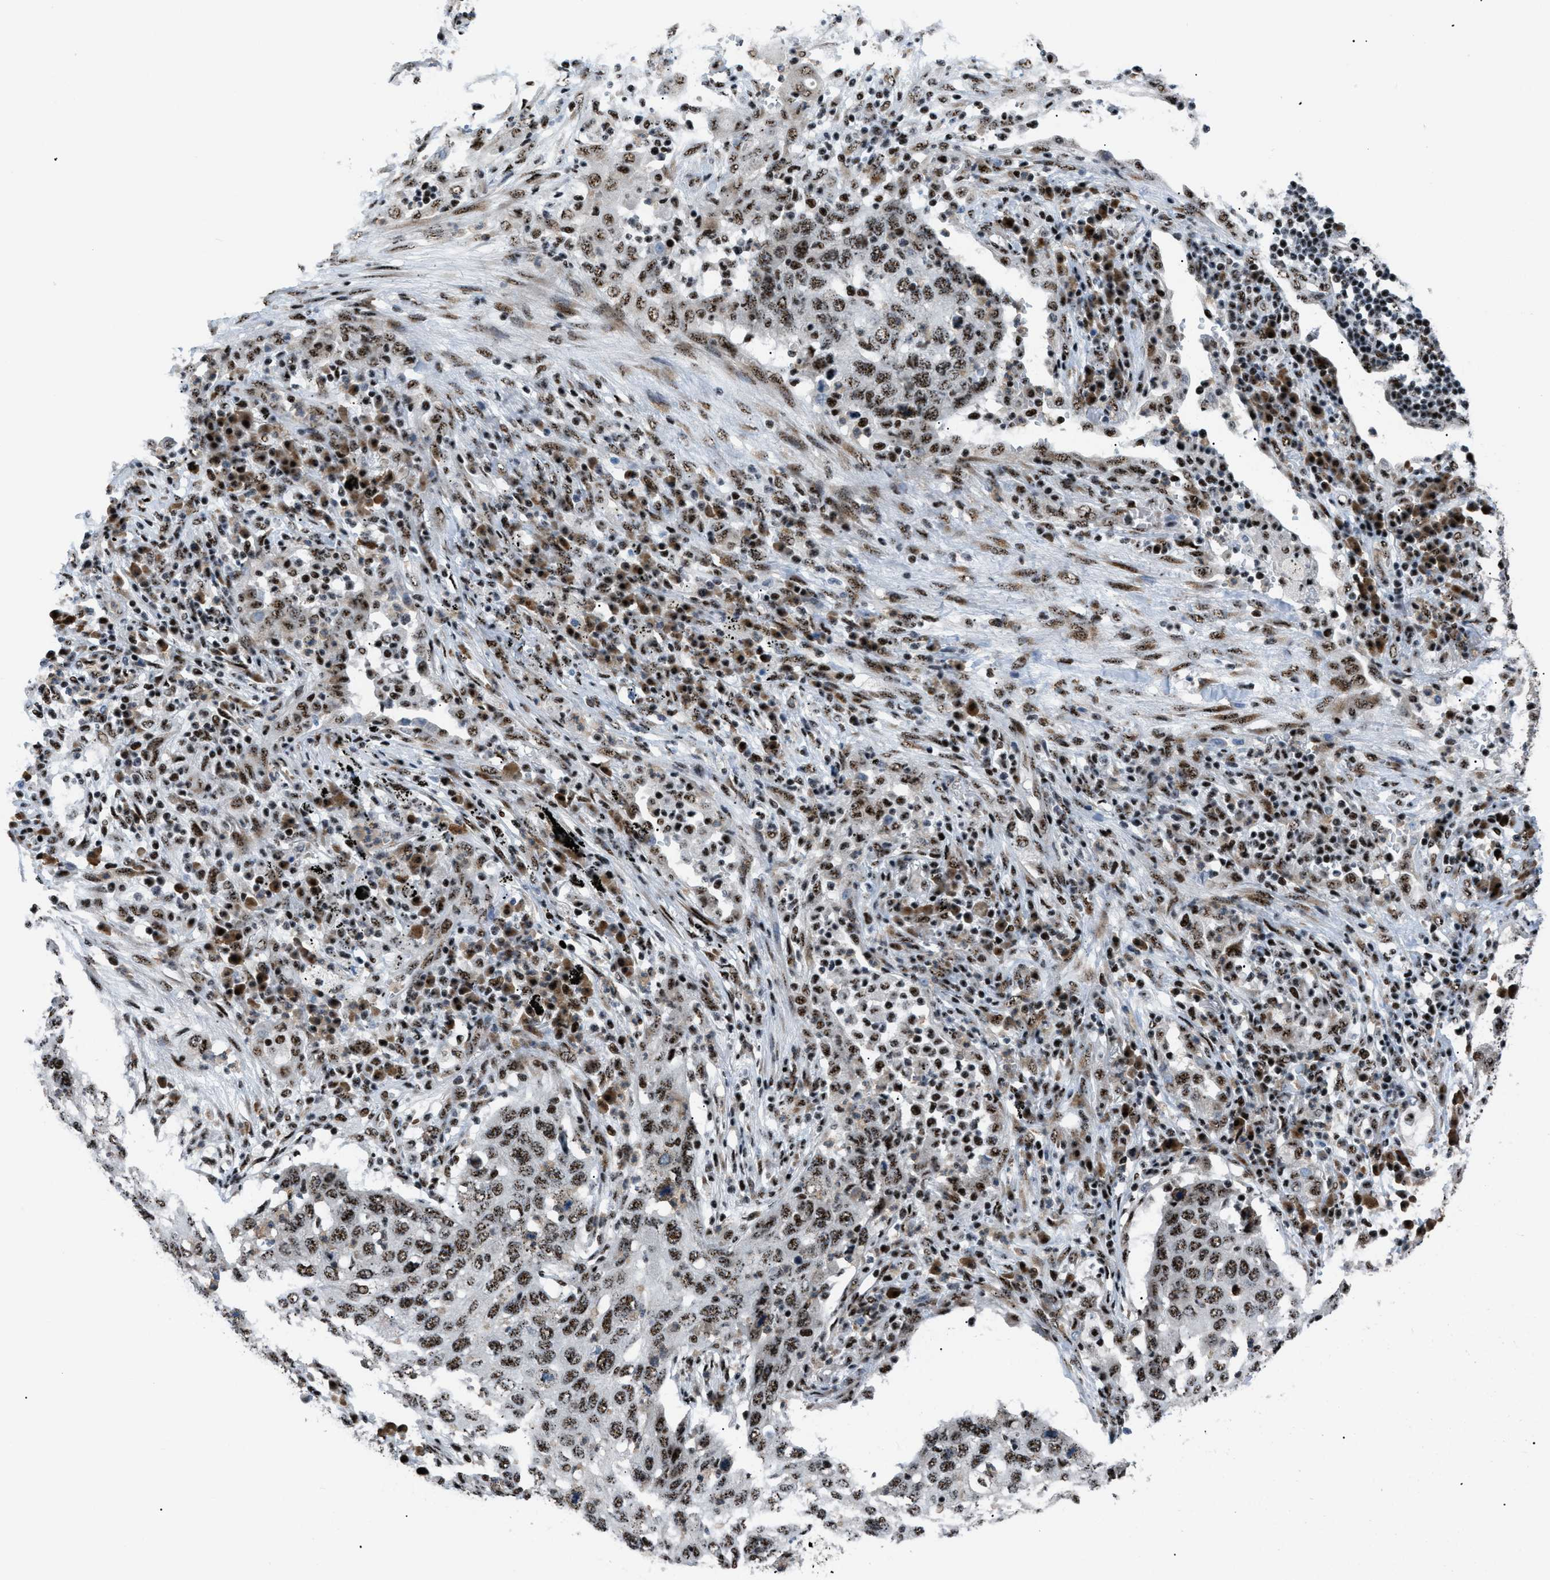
{"staining": {"intensity": "moderate", "quantity": ">75%", "location": "nuclear"}, "tissue": "lung cancer", "cell_type": "Tumor cells", "image_type": "cancer", "snomed": [{"axis": "morphology", "description": "Squamous cell carcinoma, NOS"}, {"axis": "topography", "description": "Lung"}], "caption": "Immunohistochemistry photomicrograph of human lung cancer stained for a protein (brown), which exhibits medium levels of moderate nuclear staining in approximately >75% of tumor cells.", "gene": "CDR2", "patient": {"sex": "female", "age": 63}}